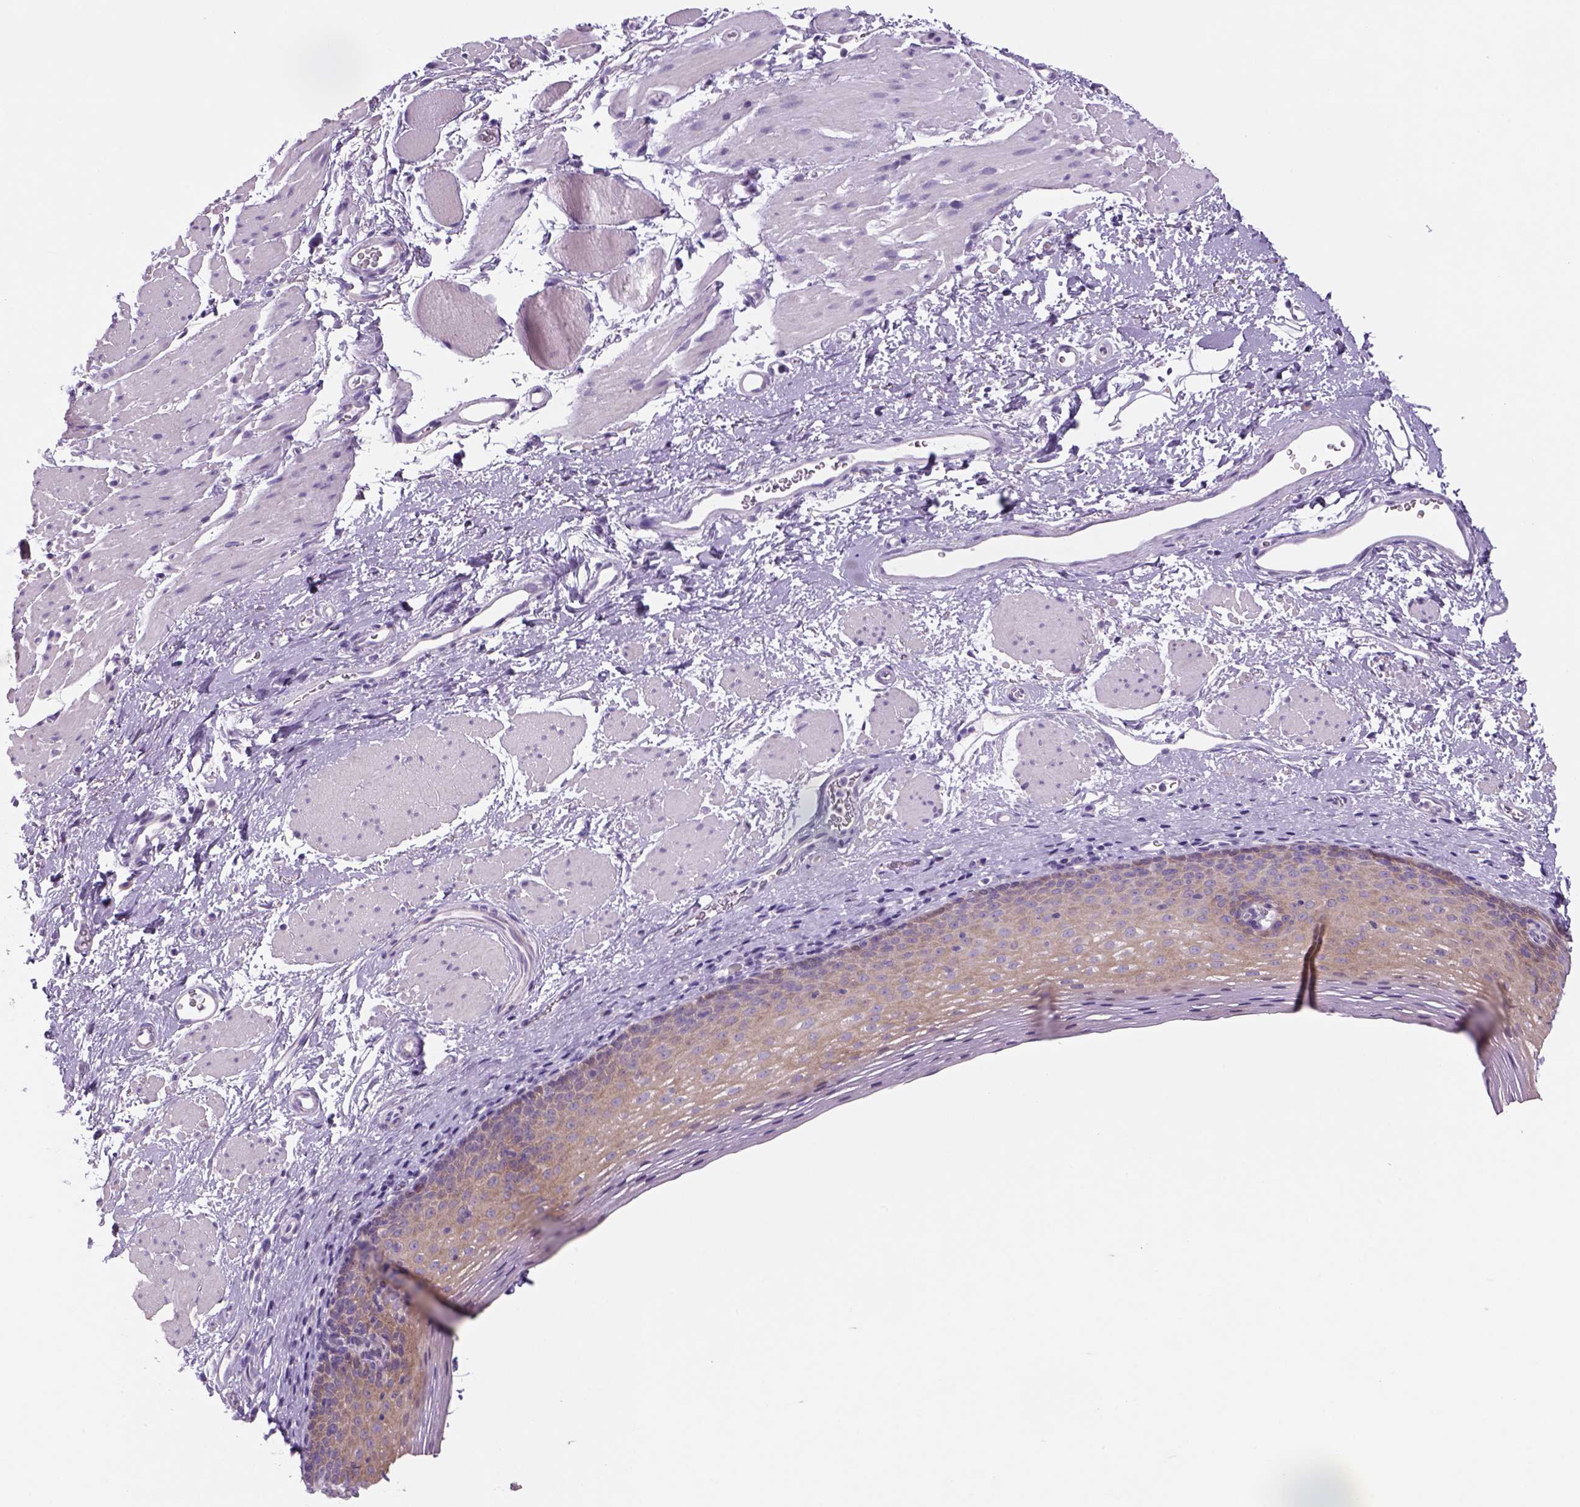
{"staining": {"intensity": "weak", "quantity": "25%-75%", "location": "cytoplasmic/membranous,nuclear"}, "tissue": "esophagus", "cell_type": "Squamous epithelial cells", "image_type": "normal", "snomed": [{"axis": "morphology", "description": "Normal tissue, NOS"}, {"axis": "topography", "description": "Esophagus"}], "caption": "Immunohistochemistry (IHC) image of benign human esophagus stained for a protein (brown), which exhibits low levels of weak cytoplasmic/membranous,nuclear expression in approximately 25%-75% of squamous epithelial cells.", "gene": "ADGRV1", "patient": {"sex": "female", "age": 68}}